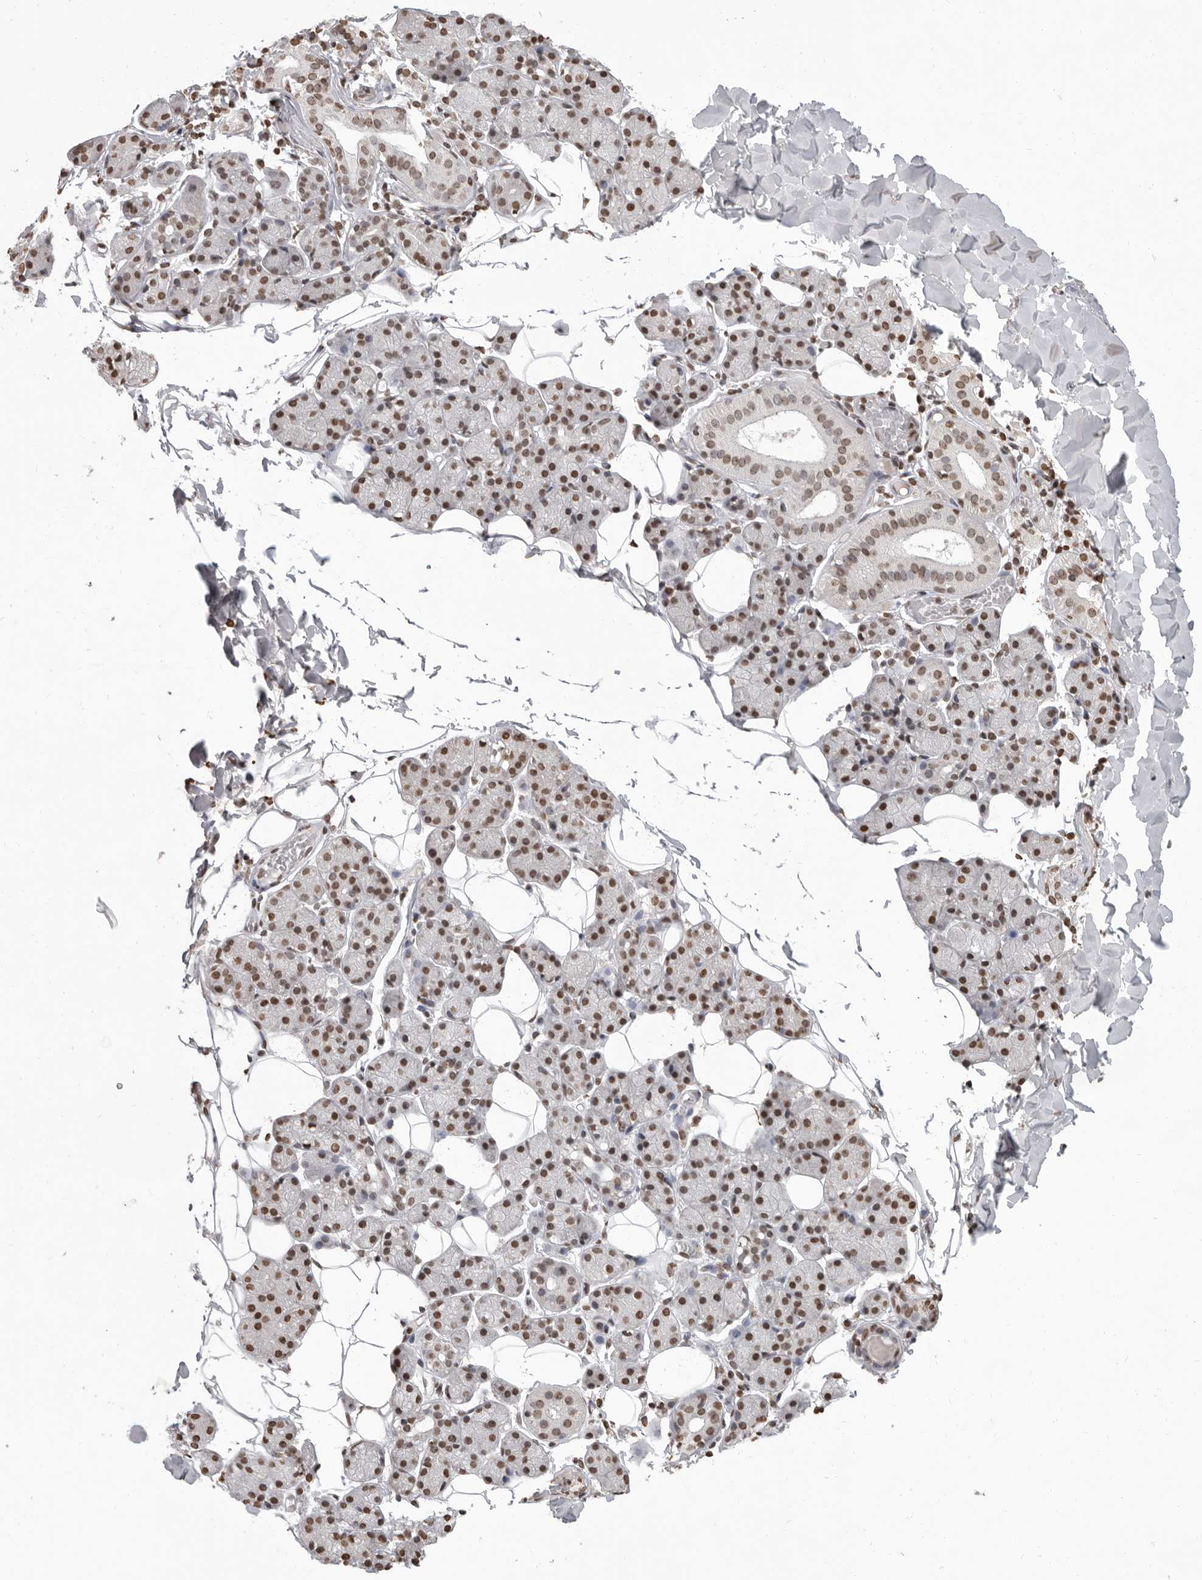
{"staining": {"intensity": "moderate", "quantity": ">75%", "location": "nuclear"}, "tissue": "salivary gland", "cell_type": "Glandular cells", "image_type": "normal", "snomed": [{"axis": "morphology", "description": "Normal tissue, NOS"}, {"axis": "topography", "description": "Salivary gland"}], "caption": "An immunohistochemistry histopathology image of unremarkable tissue is shown. Protein staining in brown highlights moderate nuclear positivity in salivary gland within glandular cells. The protein of interest is stained brown, and the nuclei are stained in blue (DAB IHC with brightfield microscopy, high magnification).", "gene": "WDR45", "patient": {"sex": "female", "age": 33}}